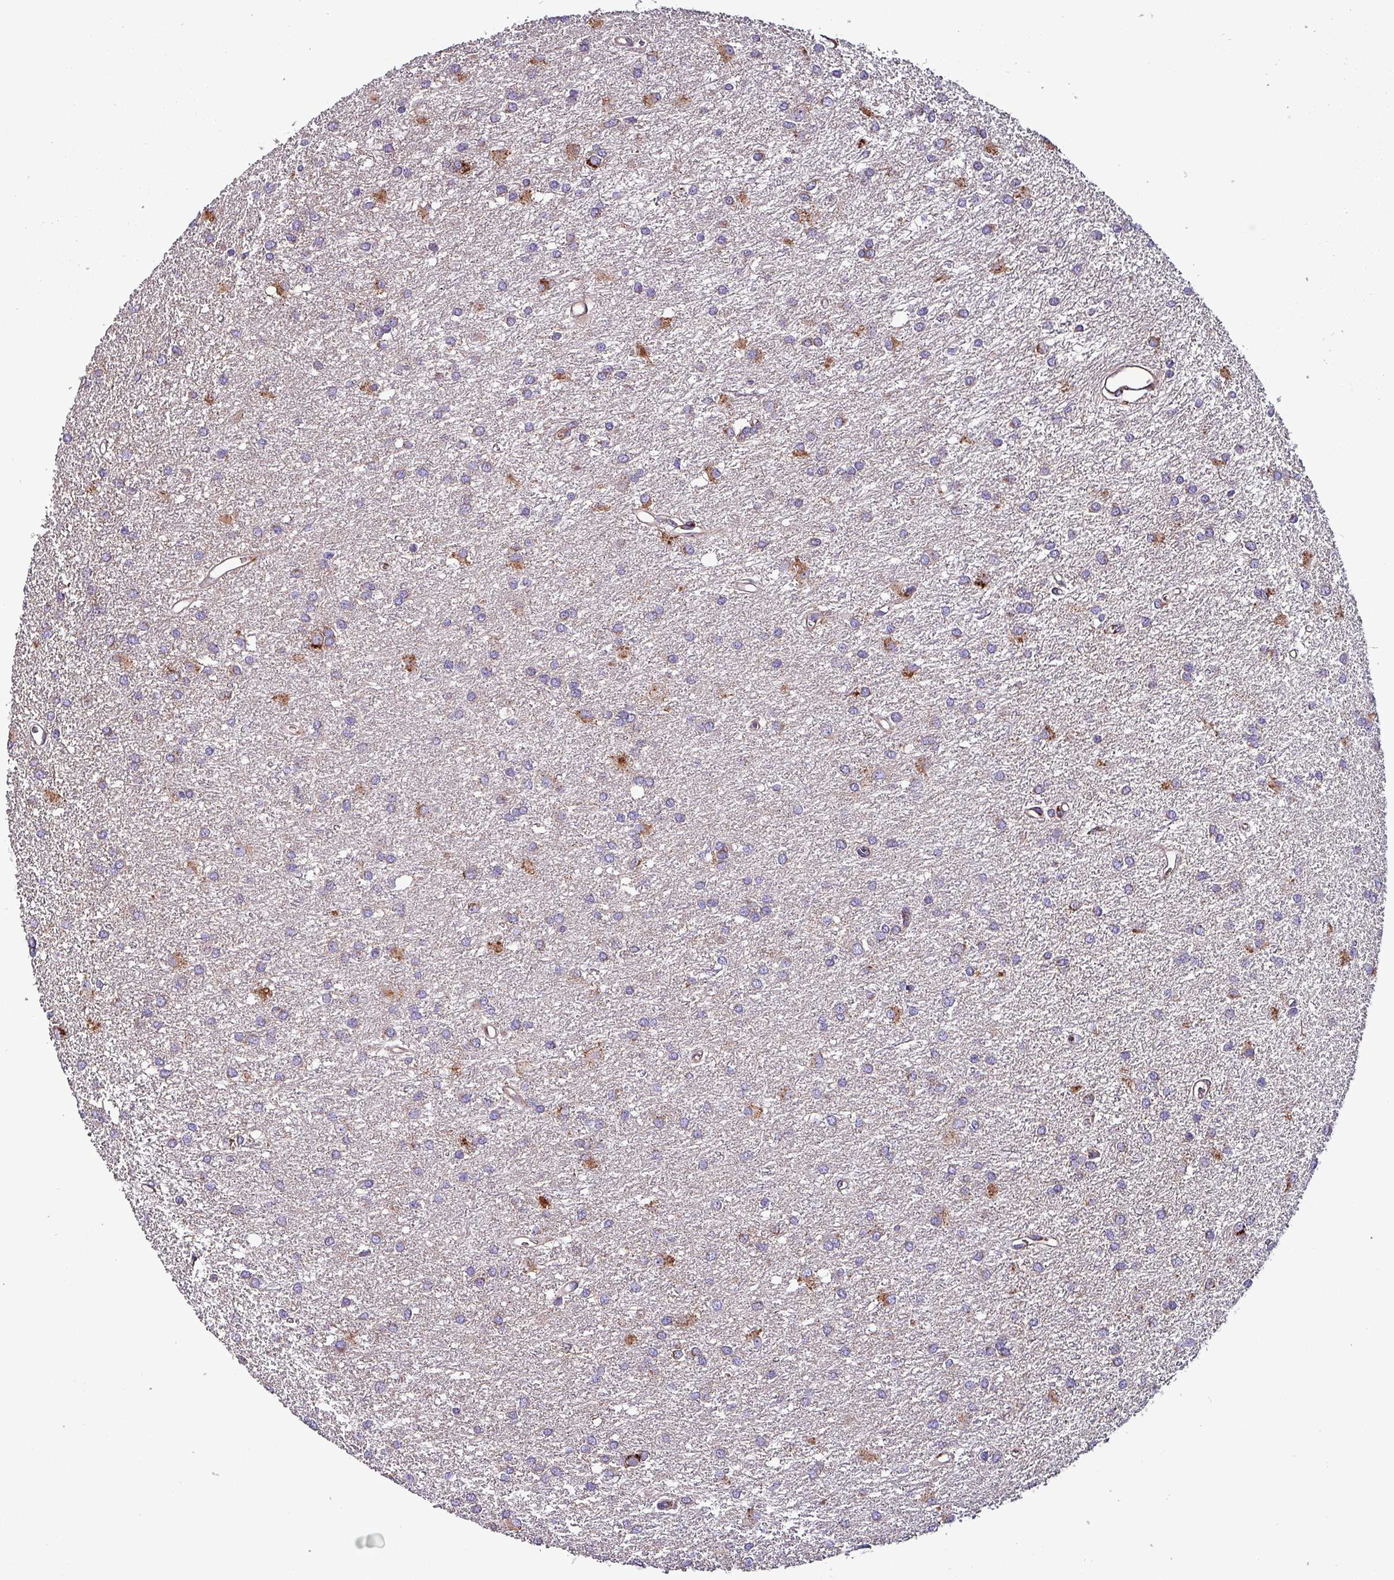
{"staining": {"intensity": "moderate", "quantity": "<25%", "location": "cytoplasmic/membranous"}, "tissue": "glioma", "cell_type": "Tumor cells", "image_type": "cancer", "snomed": [{"axis": "morphology", "description": "Glioma, malignant, High grade"}, {"axis": "topography", "description": "Brain"}], "caption": "IHC photomicrograph of neoplastic tissue: human malignant high-grade glioma stained using immunohistochemistry (IHC) displays low levels of moderate protein expression localized specifically in the cytoplasmic/membranous of tumor cells, appearing as a cytoplasmic/membranous brown color.", "gene": "VAMP4", "patient": {"sex": "female", "age": 50}}